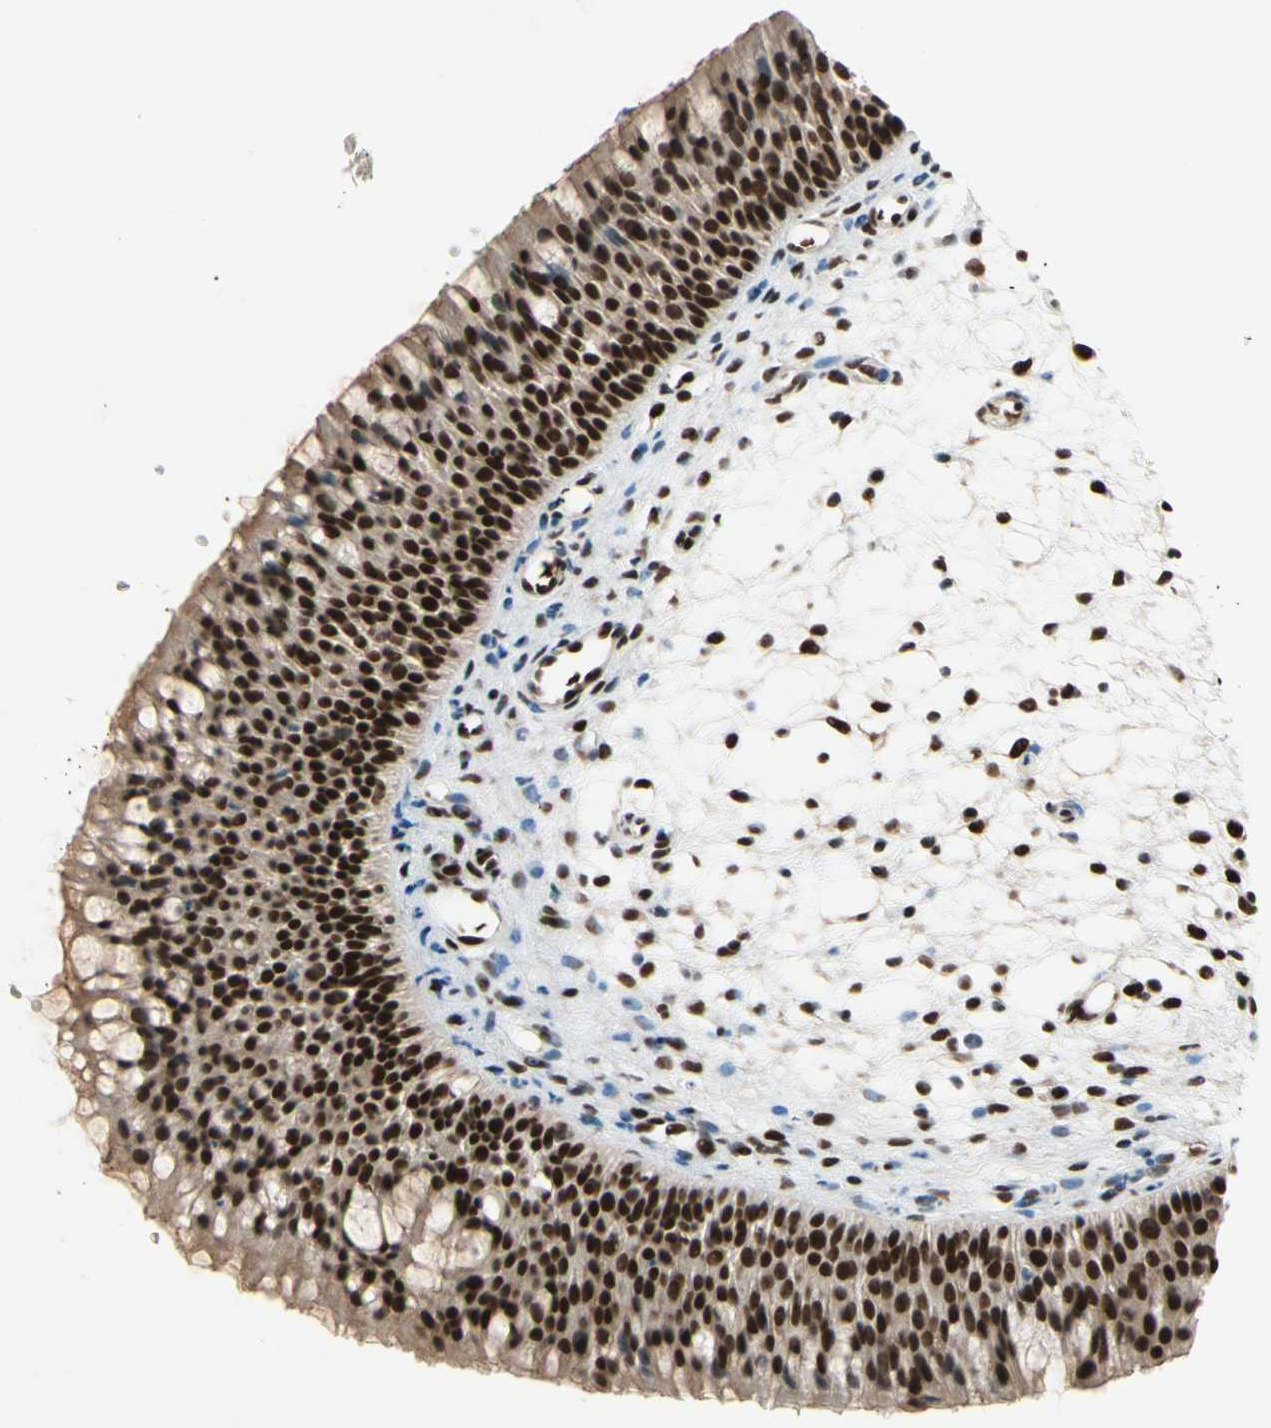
{"staining": {"intensity": "strong", "quantity": ">75%", "location": "nuclear"}, "tissue": "nasopharynx", "cell_type": "Respiratory epithelial cells", "image_type": "normal", "snomed": [{"axis": "morphology", "description": "Normal tissue, NOS"}, {"axis": "topography", "description": "Nasopharynx"}], "caption": "Immunohistochemistry (IHC) histopathology image of benign nasopharynx: nasopharynx stained using immunohistochemistry (IHC) shows high levels of strong protein expression localized specifically in the nuclear of respiratory epithelial cells, appearing as a nuclear brown color.", "gene": "CHAMP1", "patient": {"sex": "female", "age": 54}}